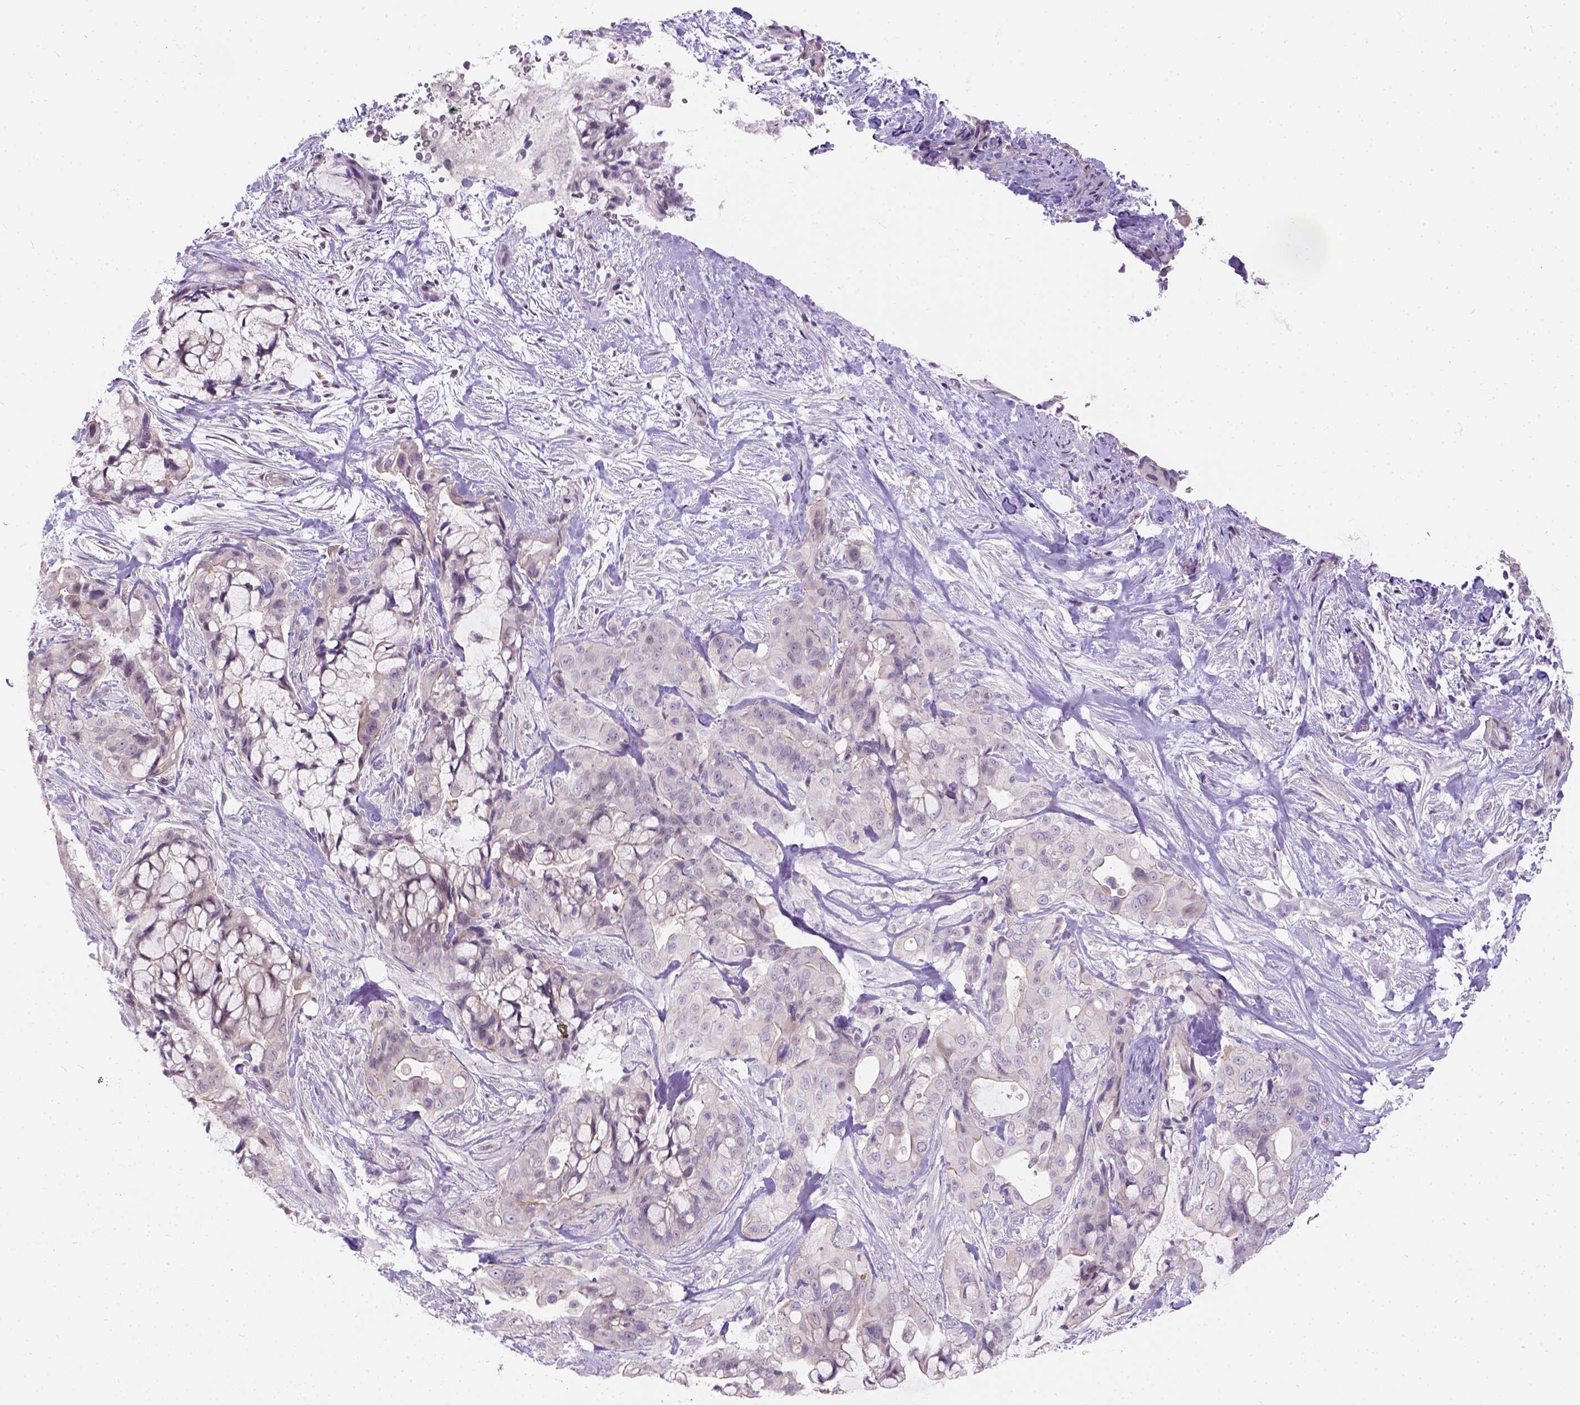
{"staining": {"intensity": "negative", "quantity": "none", "location": "none"}, "tissue": "pancreatic cancer", "cell_type": "Tumor cells", "image_type": "cancer", "snomed": [{"axis": "morphology", "description": "Adenocarcinoma, NOS"}, {"axis": "topography", "description": "Pancreas"}], "caption": "A micrograph of pancreatic cancer (adenocarcinoma) stained for a protein exhibits no brown staining in tumor cells. The staining is performed using DAB (3,3'-diaminobenzidine) brown chromogen with nuclei counter-stained in using hematoxylin.", "gene": "C20orf144", "patient": {"sex": "male", "age": 71}}